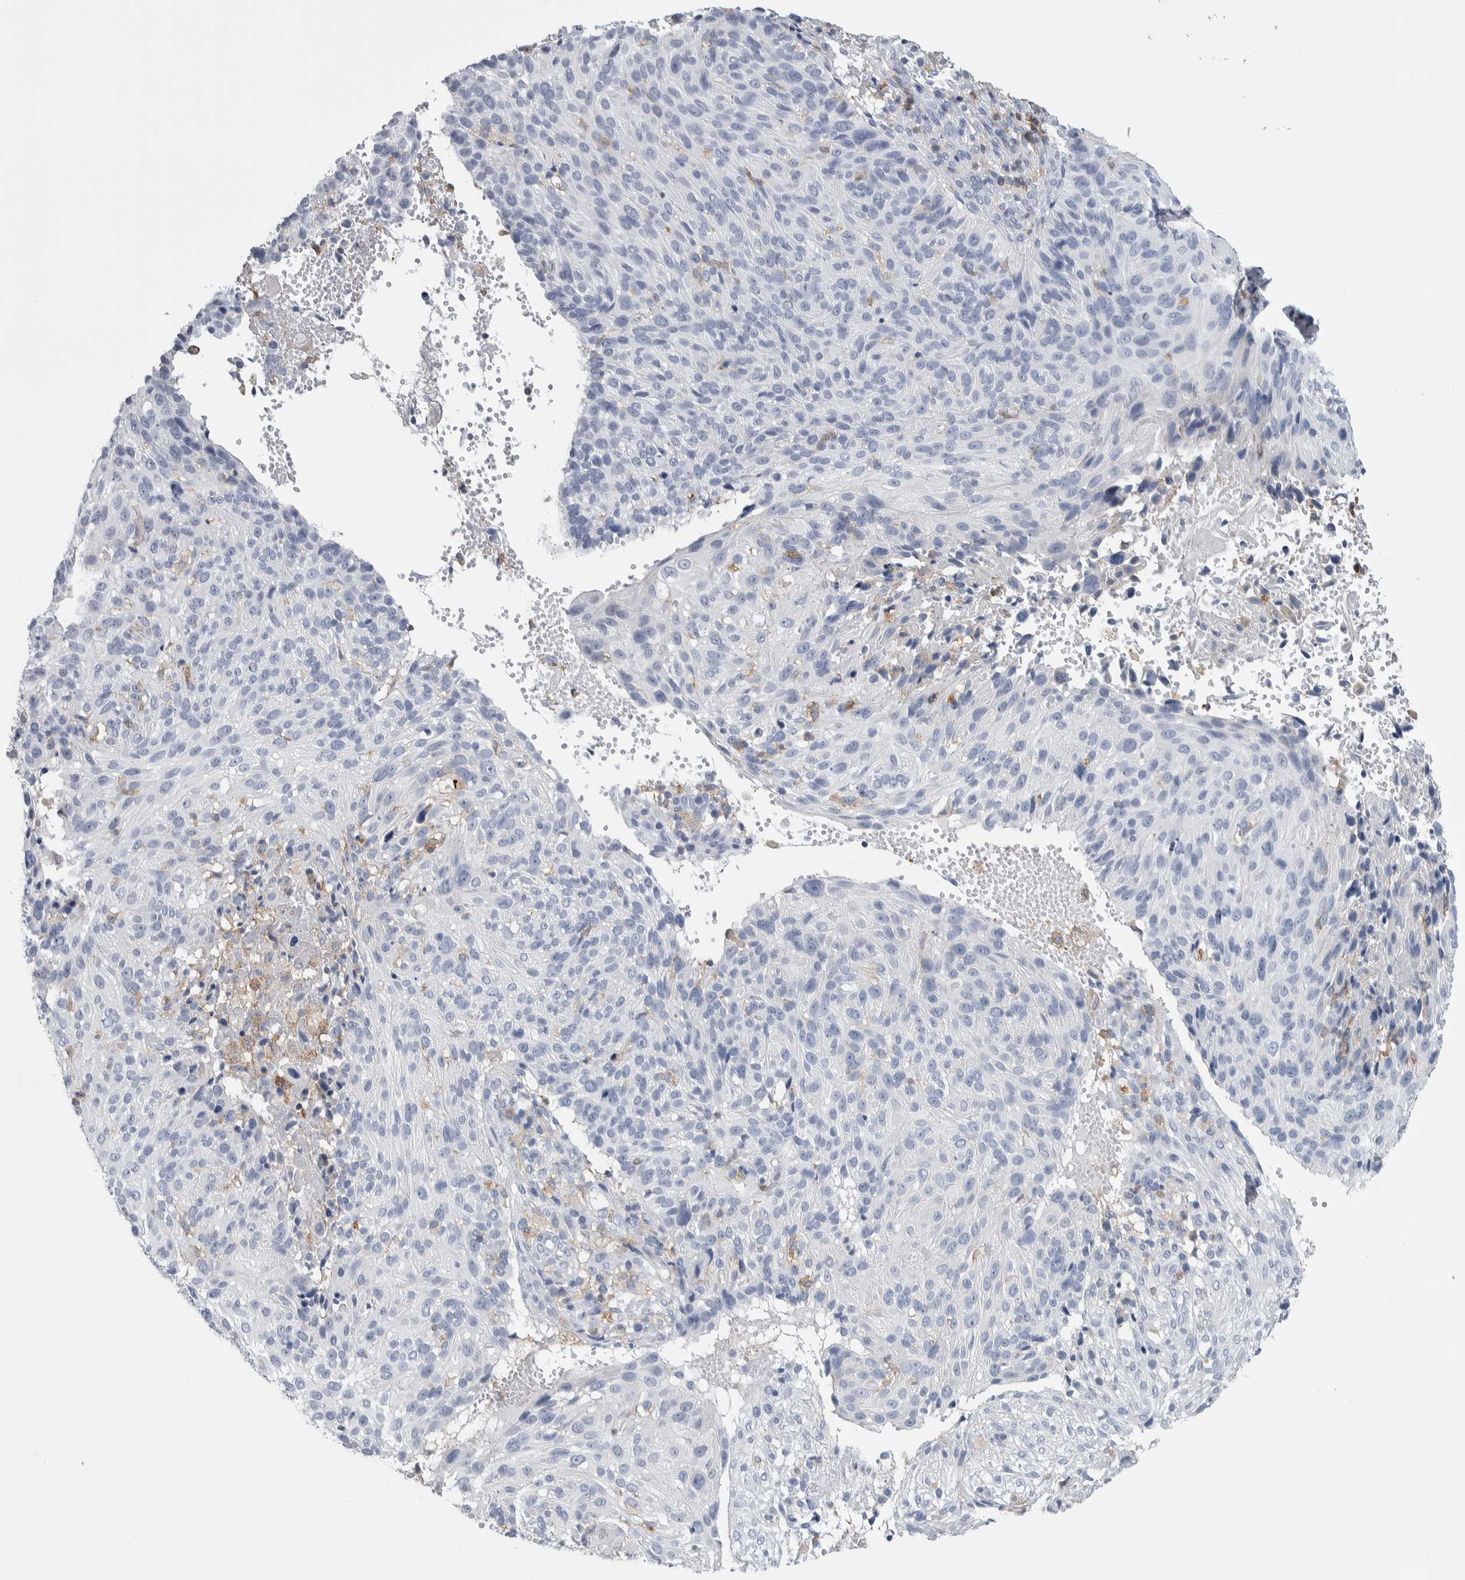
{"staining": {"intensity": "negative", "quantity": "none", "location": "none"}, "tissue": "cervical cancer", "cell_type": "Tumor cells", "image_type": "cancer", "snomed": [{"axis": "morphology", "description": "Squamous cell carcinoma, NOS"}, {"axis": "topography", "description": "Cervix"}], "caption": "Immunohistochemistry photomicrograph of neoplastic tissue: human squamous cell carcinoma (cervical) stained with DAB exhibits no significant protein staining in tumor cells.", "gene": "SKAP2", "patient": {"sex": "female", "age": 74}}